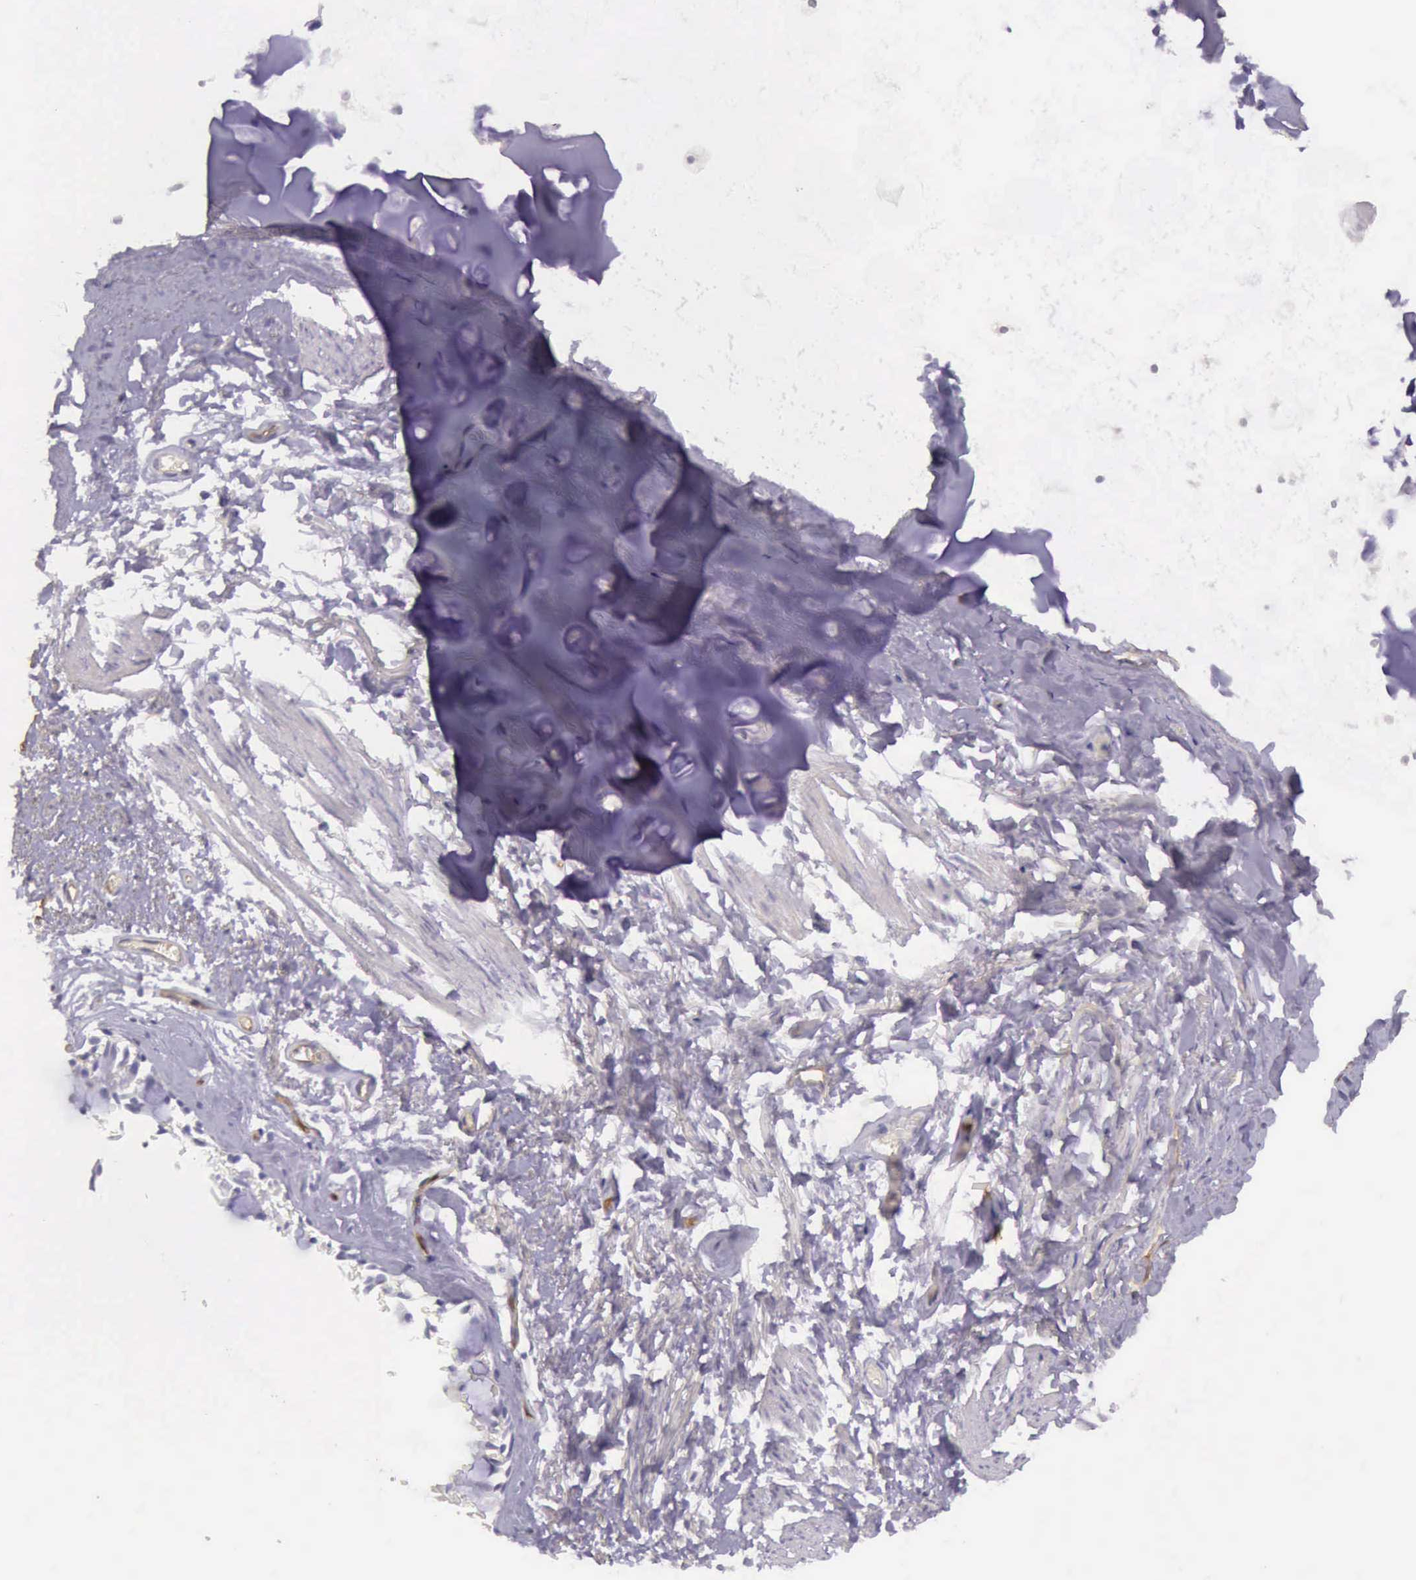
{"staining": {"intensity": "weak", "quantity": "25%-75%", "location": "cytoplasmic/membranous"}, "tissue": "adipose tissue", "cell_type": "Adipocytes", "image_type": "normal", "snomed": [{"axis": "morphology", "description": "Normal tissue, NOS"}, {"axis": "topography", "description": "Cartilage tissue"}, {"axis": "topography", "description": "Lung"}], "caption": "Protein expression analysis of unremarkable human adipose tissue reveals weak cytoplasmic/membranous staining in about 25%-75% of adipocytes. The protein of interest is shown in brown color, while the nuclei are stained blue.", "gene": "TCEANC", "patient": {"sex": "male", "age": 65}}